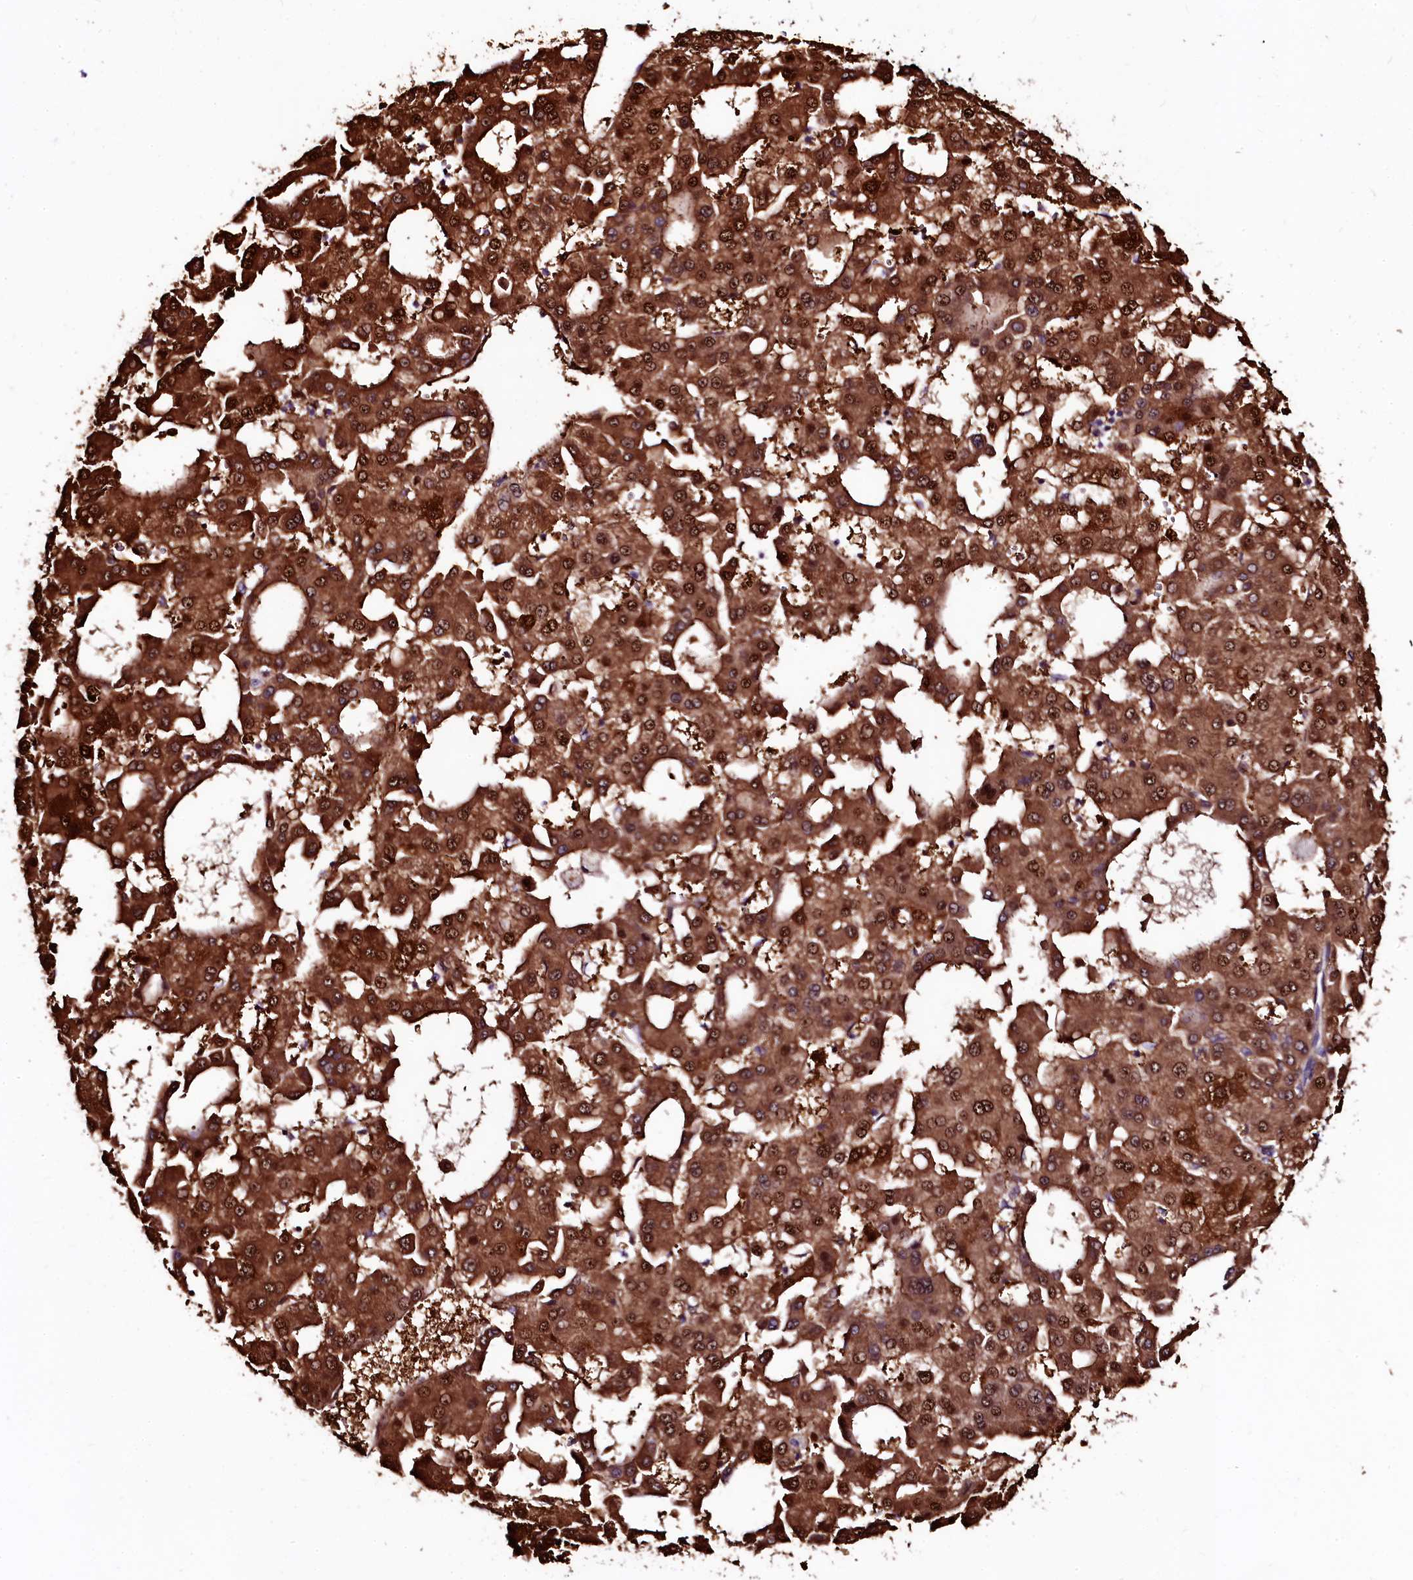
{"staining": {"intensity": "strong", "quantity": ">75%", "location": "cytoplasmic/membranous,nuclear"}, "tissue": "liver cancer", "cell_type": "Tumor cells", "image_type": "cancer", "snomed": [{"axis": "morphology", "description": "Carcinoma, Hepatocellular, NOS"}, {"axis": "topography", "description": "Liver"}], "caption": "This is a photomicrograph of immunohistochemistry staining of liver cancer, which shows strong expression in the cytoplasmic/membranous and nuclear of tumor cells.", "gene": "N4BP1", "patient": {"sex": "male", "age": 47}}